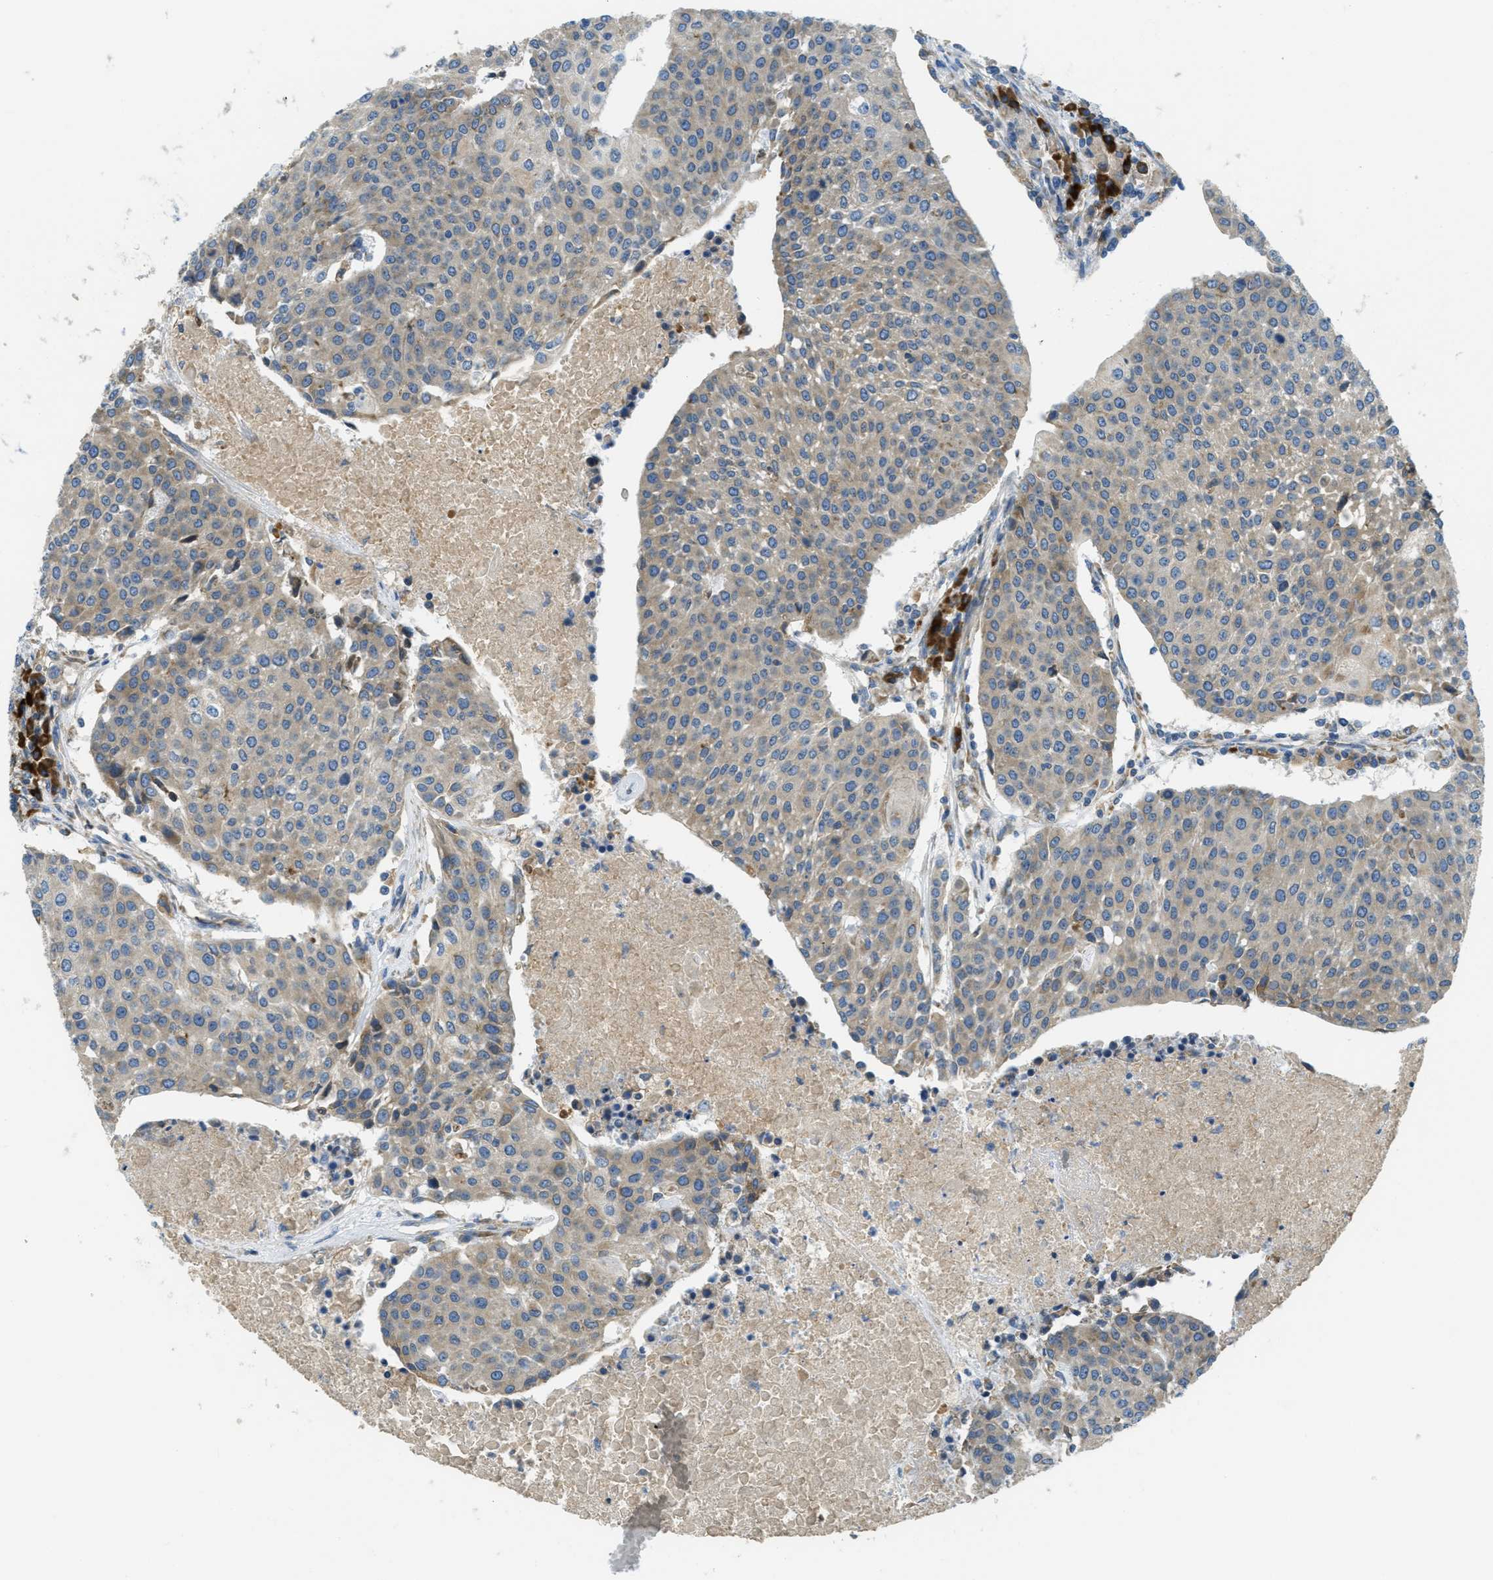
{"staining": {"intensity": "weak", "quantity": "25%-75%", "location": "cytoplasmic/membranous"}, "tissue": "urothelial cancer", "cell_type": "Tumor cells", "image_type": "cancer", "snomed": [{"axis": "morphology", "description": "Urothelial carcinoma, High grade"}, {"axis": "topography", "description": "Urinary bladder"}], "caption": "Immunohistochemistry micrograph of human urothelial cancer stained for a protein (brown), which displays low levels of weak cytoplasmic/membranous expression in about 25%-75% of tumor cells.", "gene": "SSR1", "patient": {"sex": "female", "age": 85}}